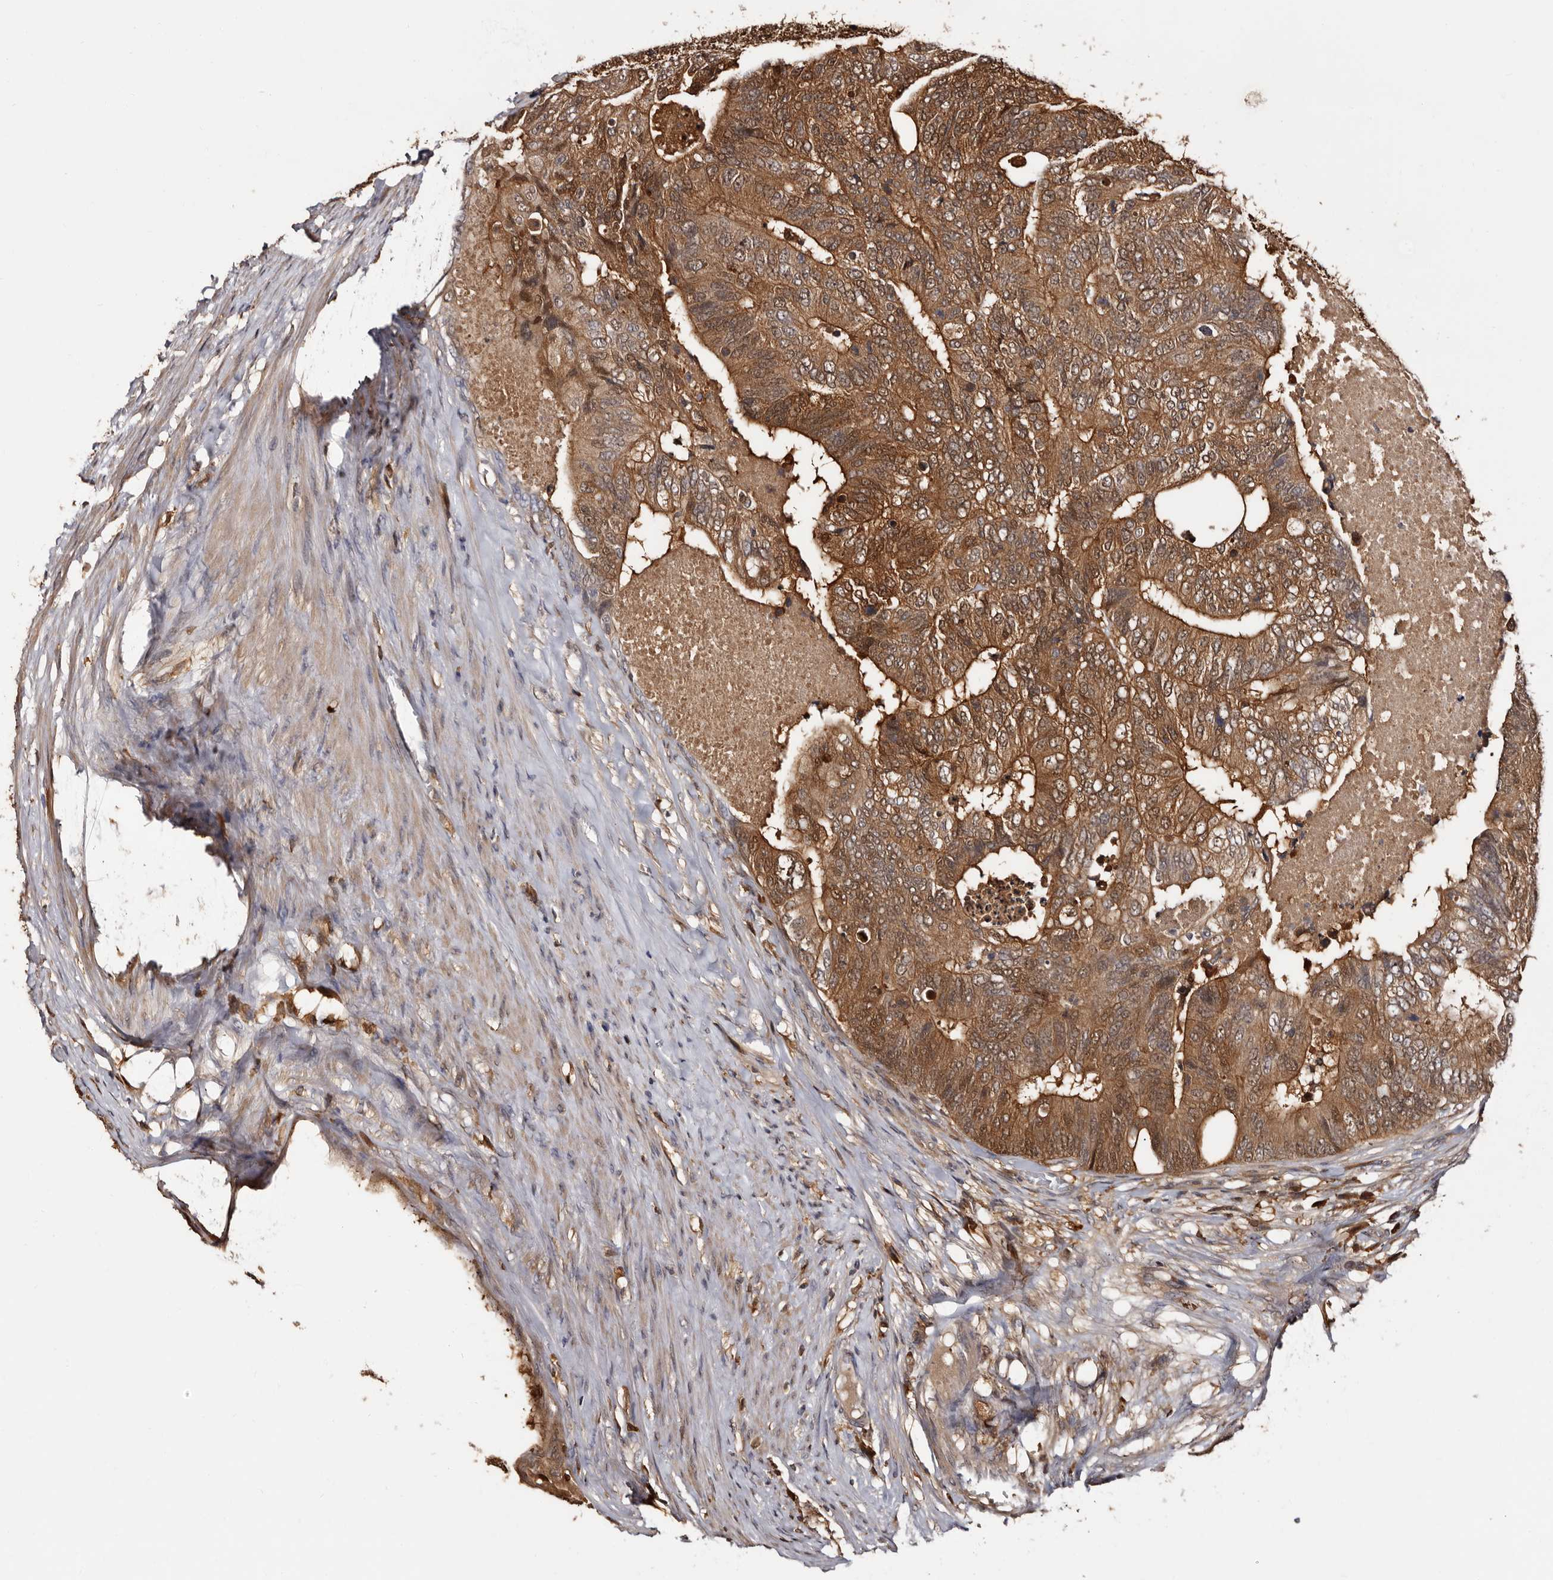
{"staining": {"intensity": "strong", "quantity": ">75%", "location": "cytoplasmic/membranous,nuclear"}, "tissue": "colorectal cancer", "cell_type": "Tumor cells", "image_type": "cancer", "snomed": [{"axis": "morphology", "description": "Adenocarcinoma, NOS"}, {"axis": "topography", "description": "Colon"}], "caption": "A brown stain shows strong cytoplasmic/membranous and nuclear staining of a protein in colorectal cancer (adenocarcinoma) tumor cells.", "gene": "DNPH1", "patient": {"sex": "female", "age": 67}}